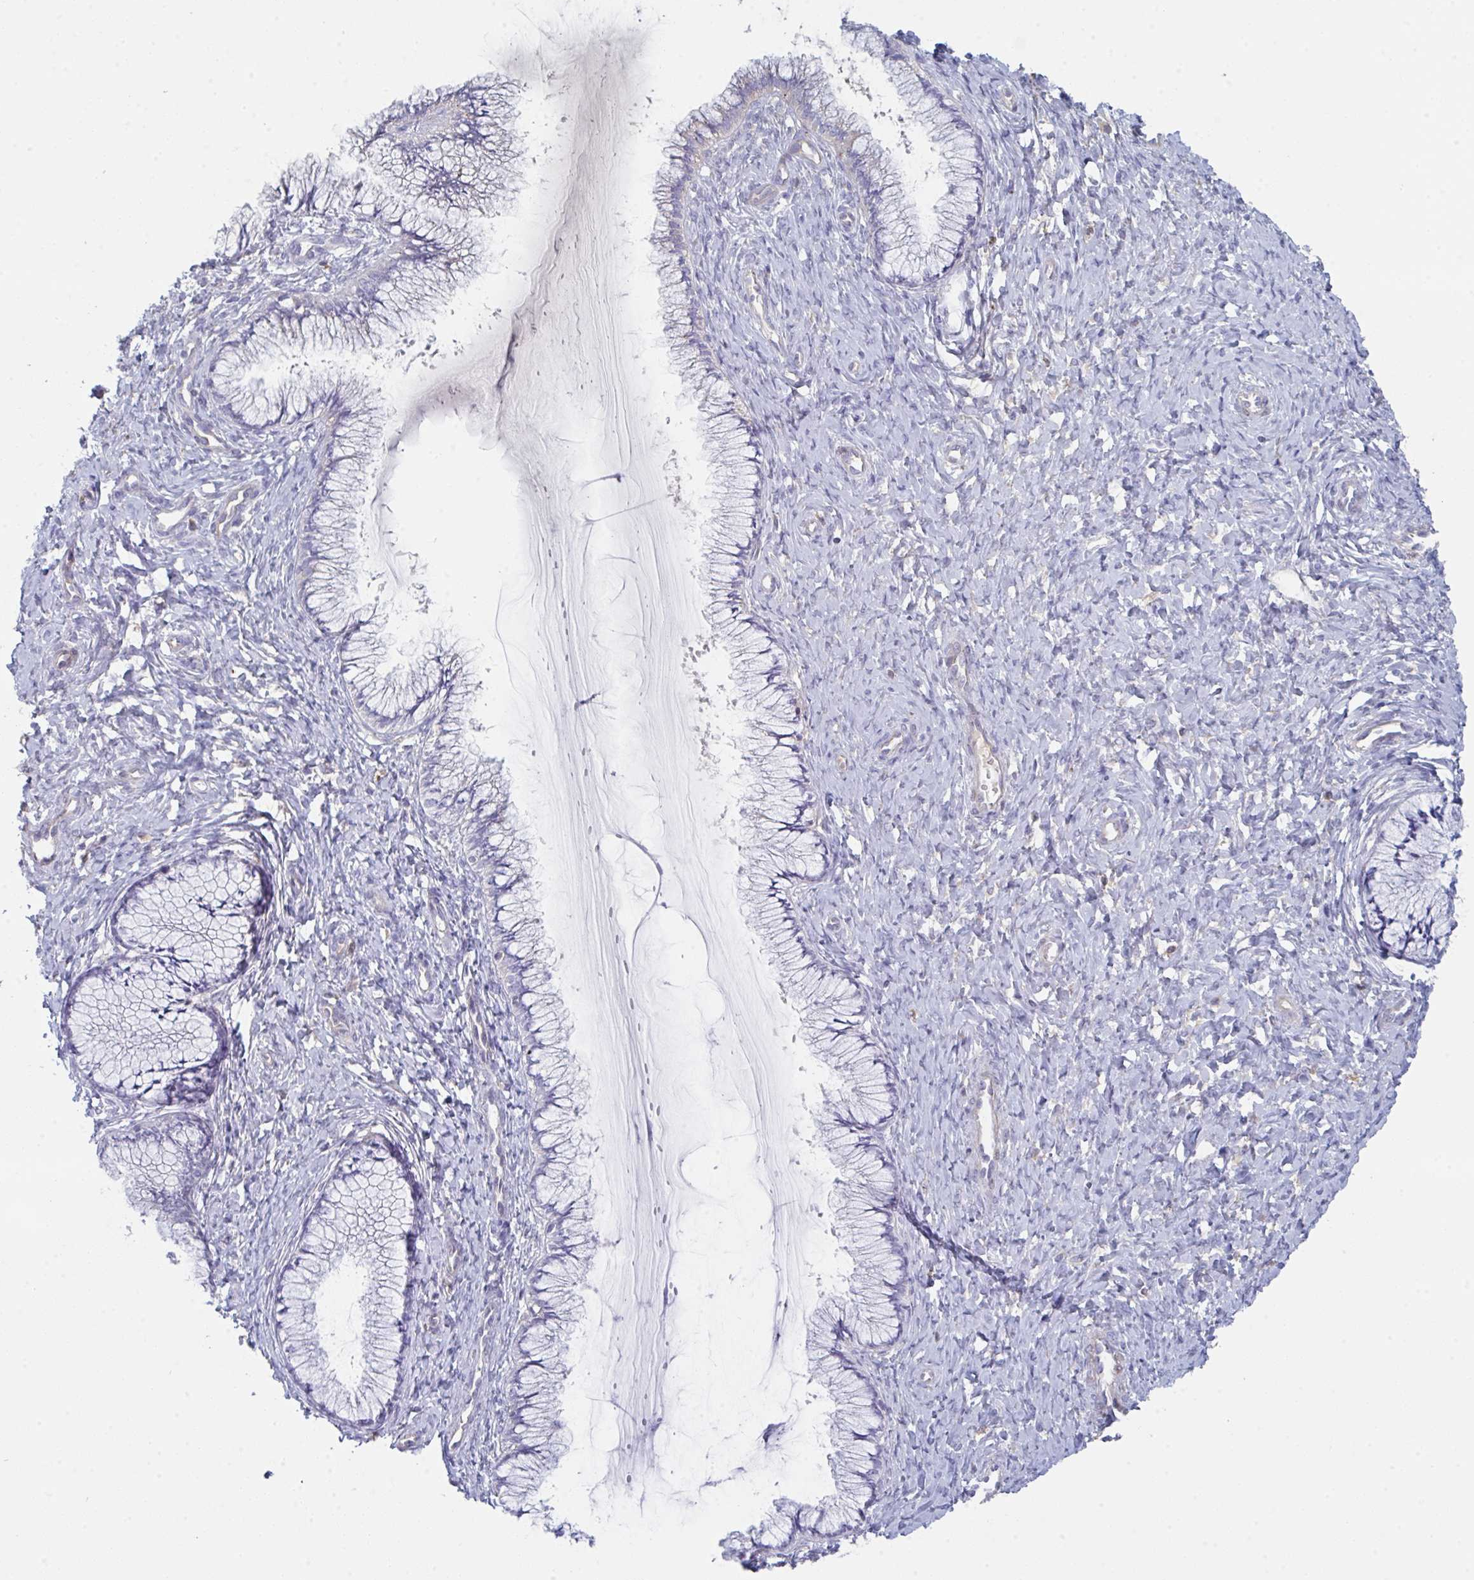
{"staining": {"intensity": "negative", "quantity": "none", "location": "none"}, "tissue": "cervix", "cell_type": "Glandular cells", "image_type": "normal", "snomed": [{"axis": "morphology", "description": "Normal tissue, NOS"}, {"axis": "topography", "description": "Cervix"}], "caption": "Immunohistochemical staining of unremarkable cervix reveals no significant positivity in glandular cells. Brightfield microscopy of IHC stained with DAB (brown) and hematoxylin (blue), captured at high magnification.", "gene": "HGFAC", "patient": {"sex": "female", "age": 37}}